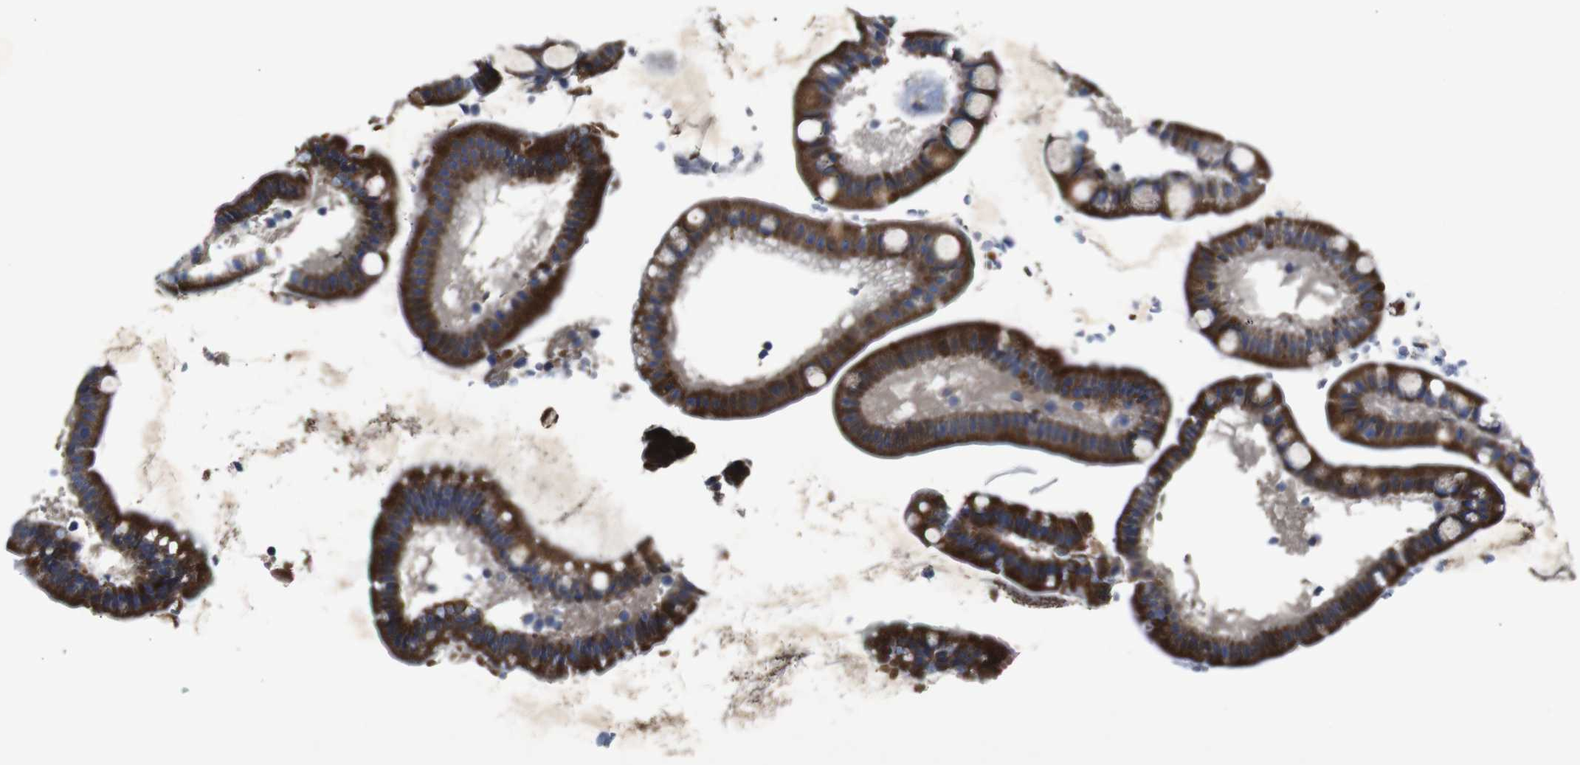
{"staining": {"intensity": "strong", "quantity": ">75%", "location": "cytoplasmic/membranous"}, "tissue": "small intestine", "cell_type": "Glandular cells", "image_type": "normal", "snomed": [{"axis": "morphology", "description": "Normal tissue, NOS"}, {"axis": "topography", "description": "Small intestine"}], "caption": "Strong cytoplasmic/membranous protein expression is appreciated in about >75% of glandular cells in small intestine.", "gene": "CHST10", "patient": {"sex": "female", "age": 84}}